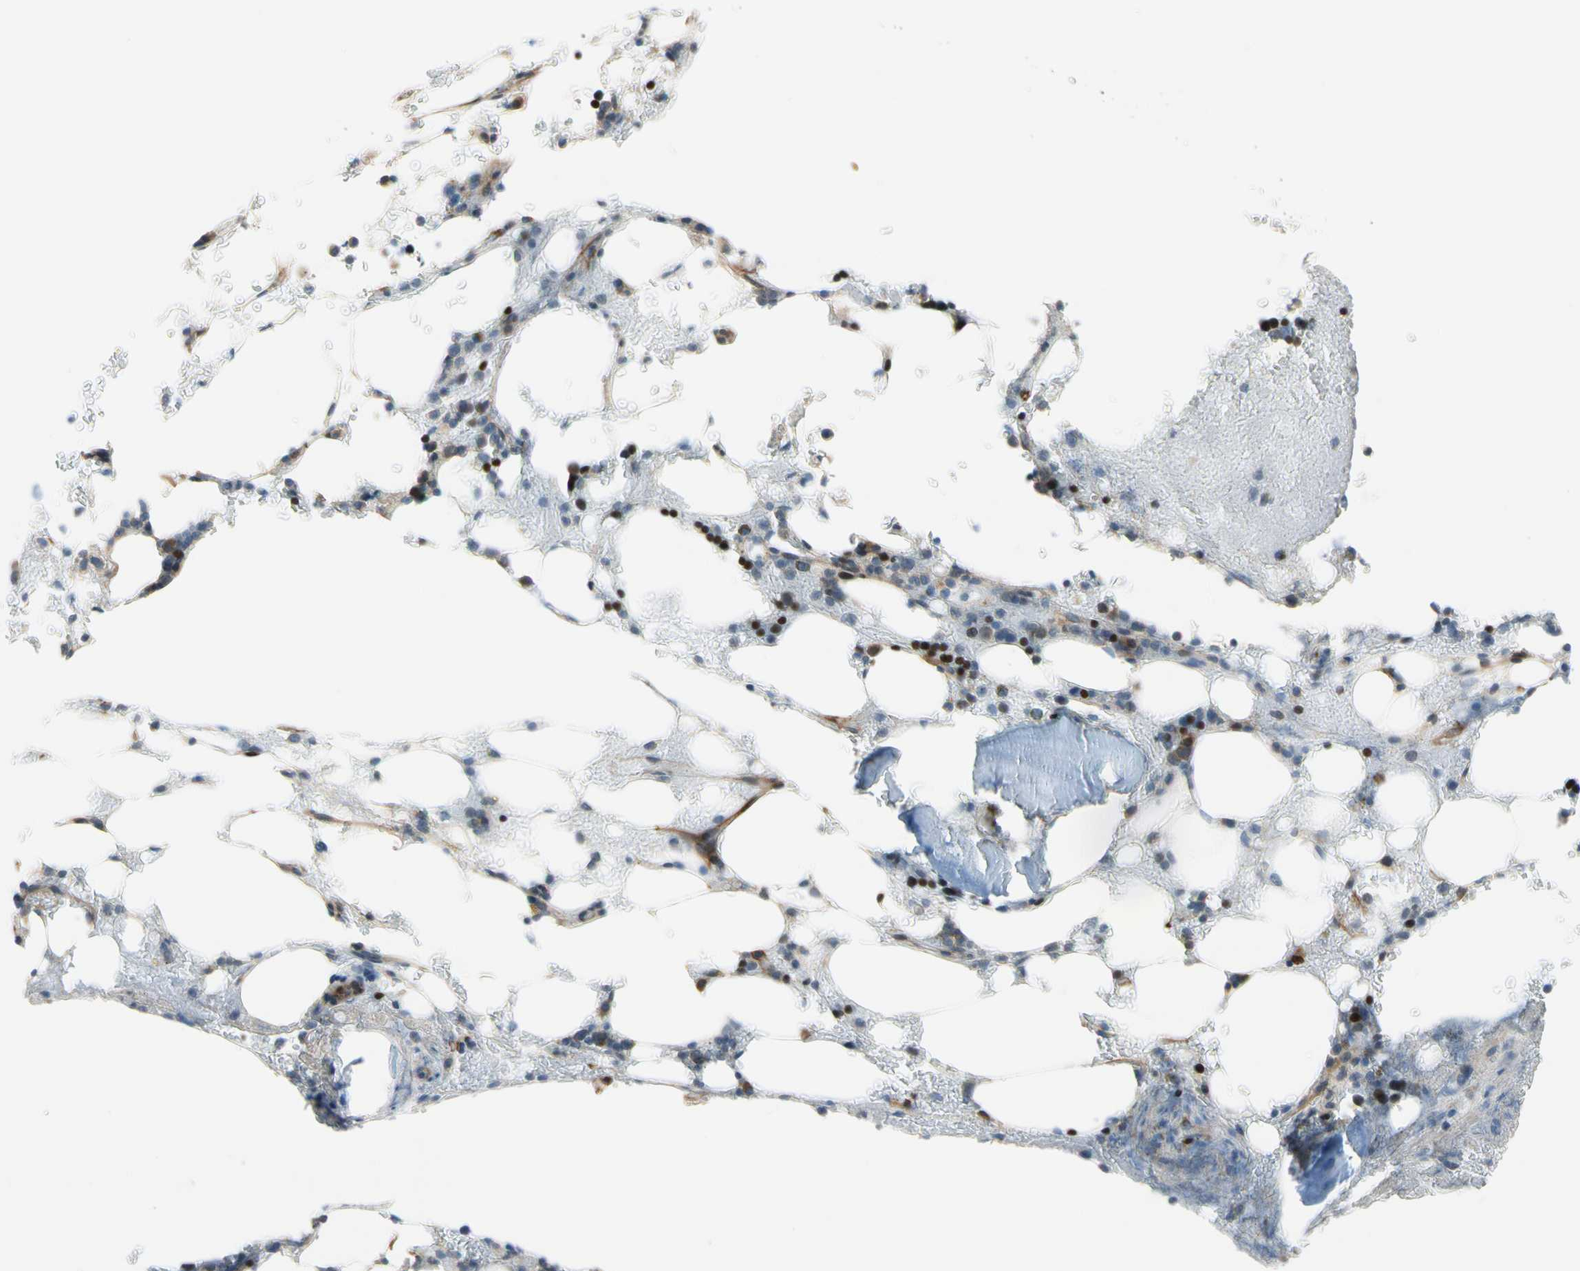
{"staining": {"intensity": "strong", "quantity": "25%-75%", "location": "nuclear"}, "tissue": "bone marrow", "cell_type": "Hematopoietic cells", "image_type": "normal", "snomed": [{"axis": "morphology", "description": "Normal tissue, NOS"}, {"axis": "topography", "description": "Bone marrow"}], "caption": "A brown stain shows strong nuclear positivity of a protein in hematopoietic cells of normal bone marrow. Immunohistochemistry (ihc) stains the protein in brown and the nuclei are stained blue.", "gene": "CFAP36", "patient": {"sex": "female", "age": 73}}